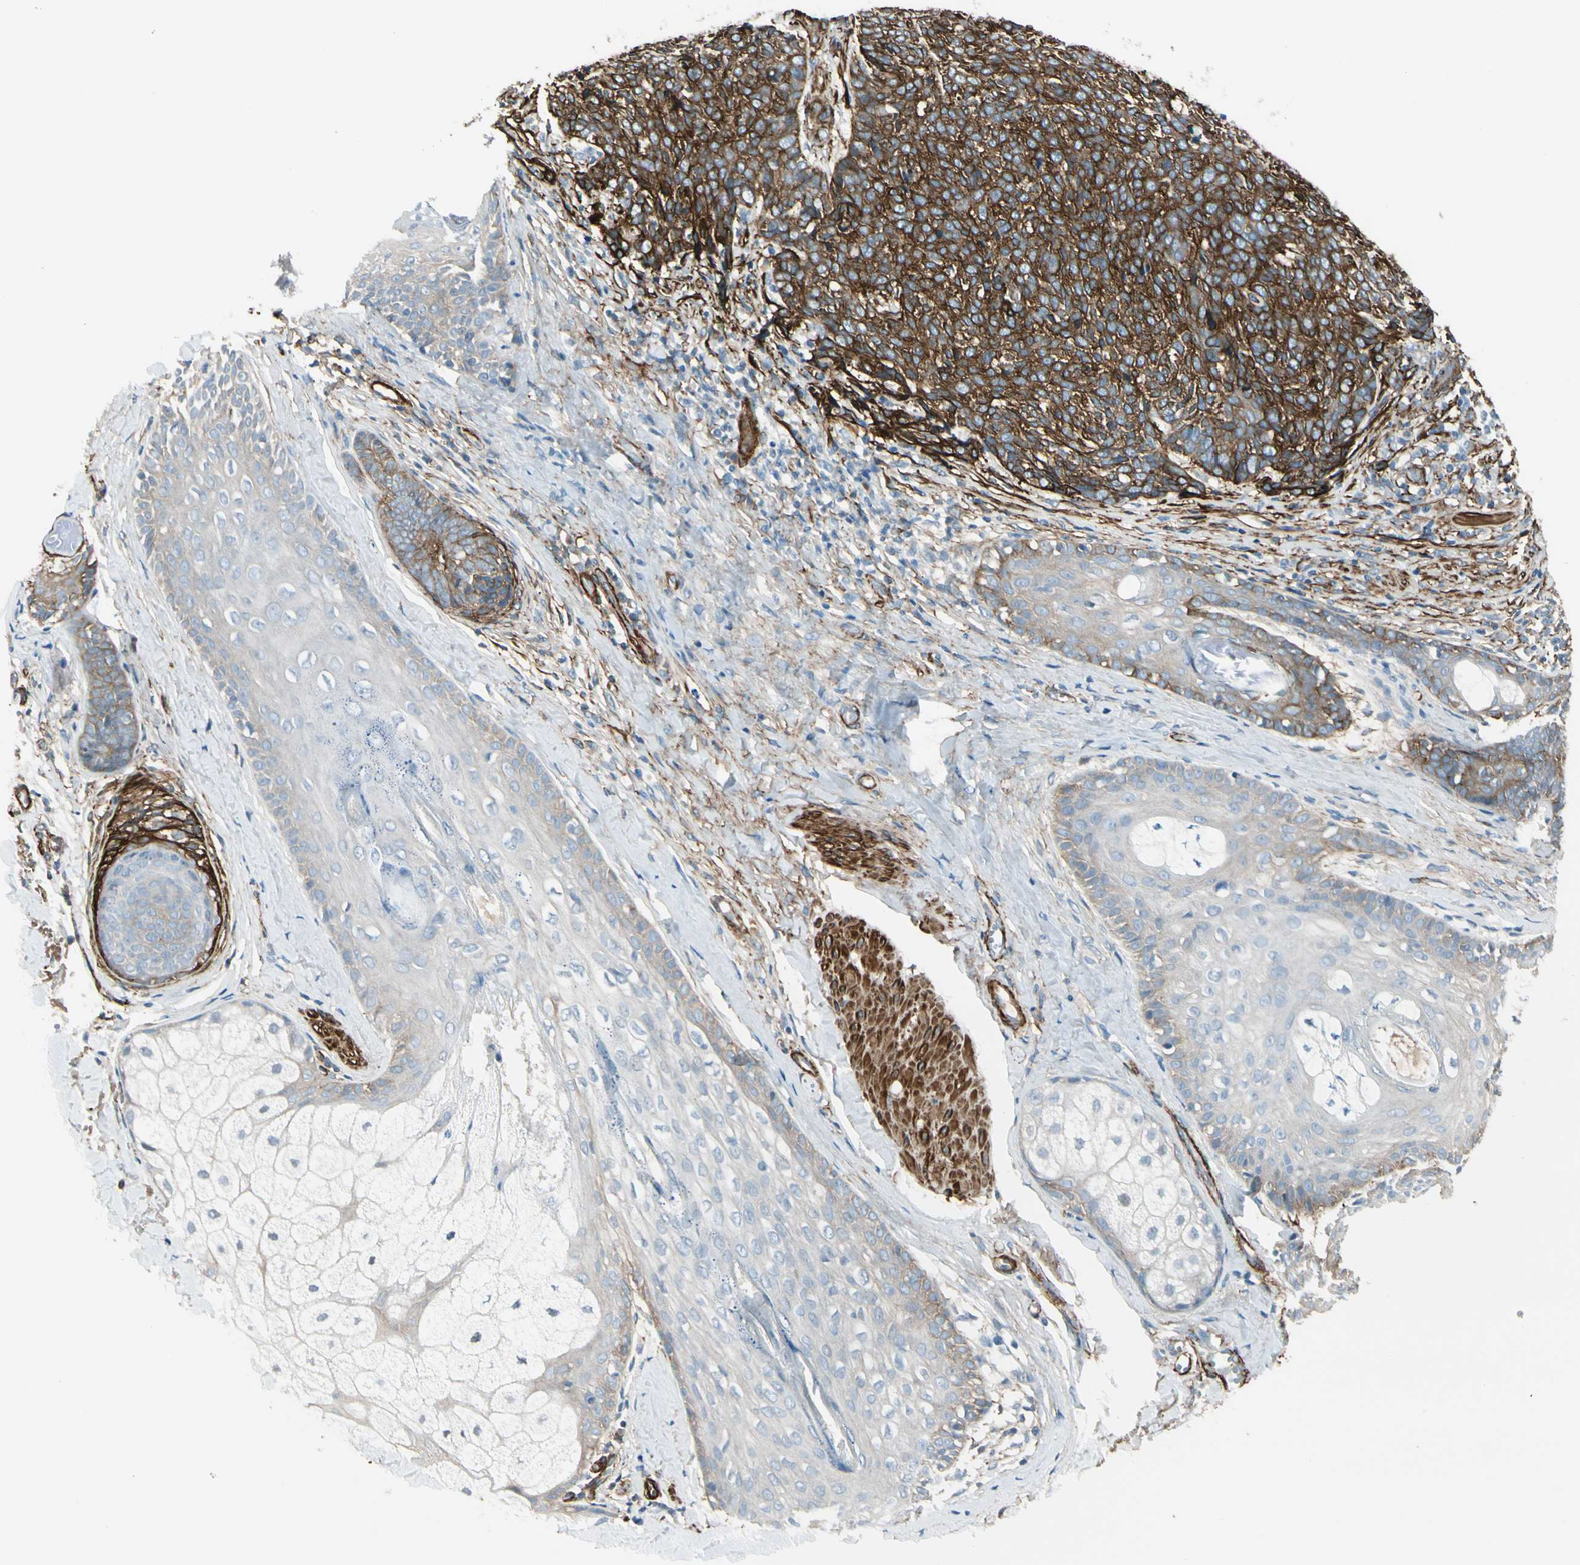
{"staining": {"intensity": "strong", "quantity": ">75%", "location": "cytoplasmic/membranous"}, "tissue": "skin cancer", "cell_type": "Tumor cells", "image_type": "cancer", "snomed": [{"axis": "morphology", "description": "Basal cell carcinoma"}, {"axis": "topography", "description": "Skin"}], "caption": "Skin basal cell carcinoma stained with DAB immunohistochemistry demonstrates high levels of strong cytoplasmic/membranous staining in approximately >75% of tumor cells.", "gene": "CALD1", "patient": {"sex": "male", "age": 84}}